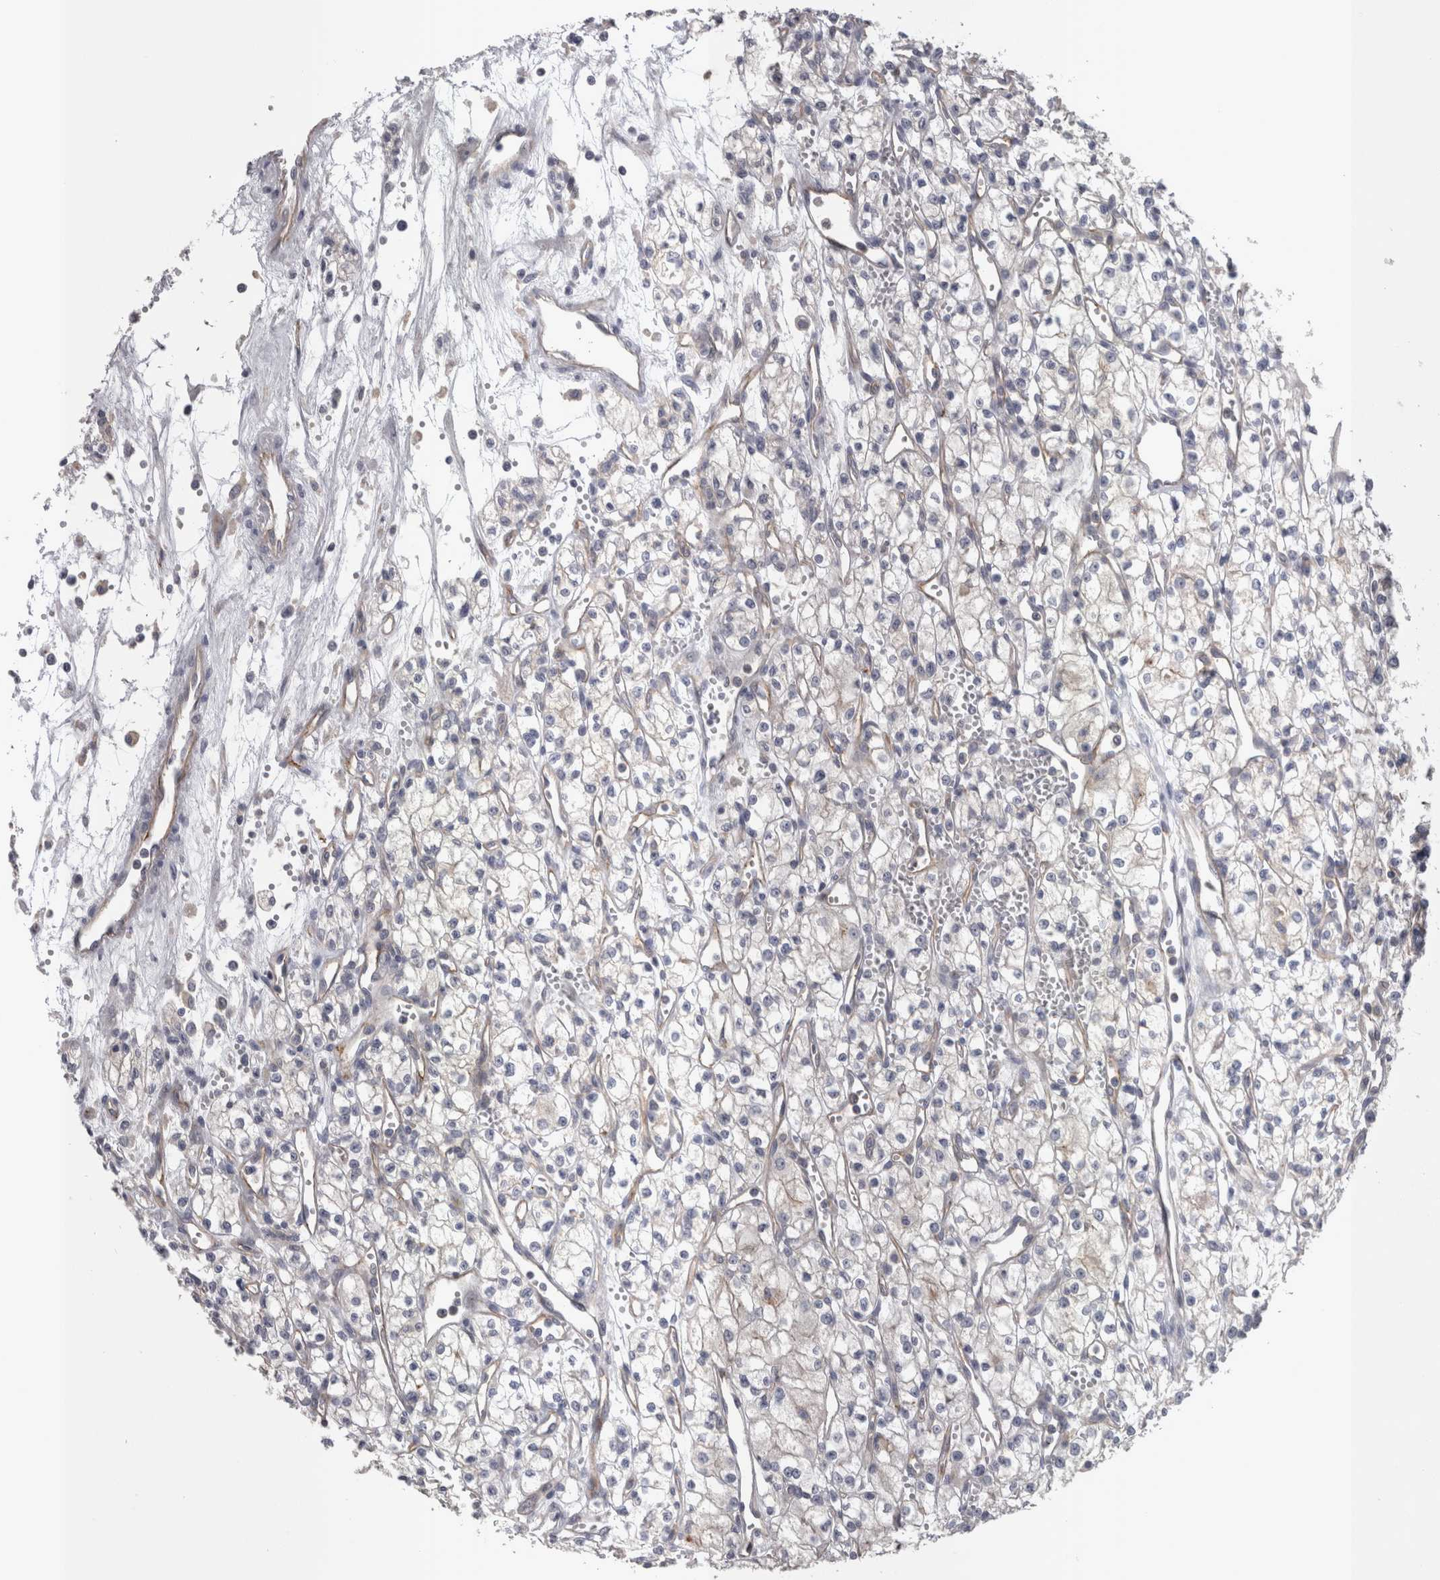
{"staining": {"intensity": "negative", "quantity": "none", "location": "none"}, "tissue": "renal cancer", "cell_type": "Tumor cells", "image_type": "cancer", "snomed": [{"axis": "morphology", "description": "Adenocarcinoma, NOS"}, {"axis": "topography", "description": "Kidney"}], "caption": "DAB immunohistochemical staining of human renal cancer shows no significant staining in tumor cells.", "gene": "LYZL6", "patient": {"sex": "male", "age": 59}}